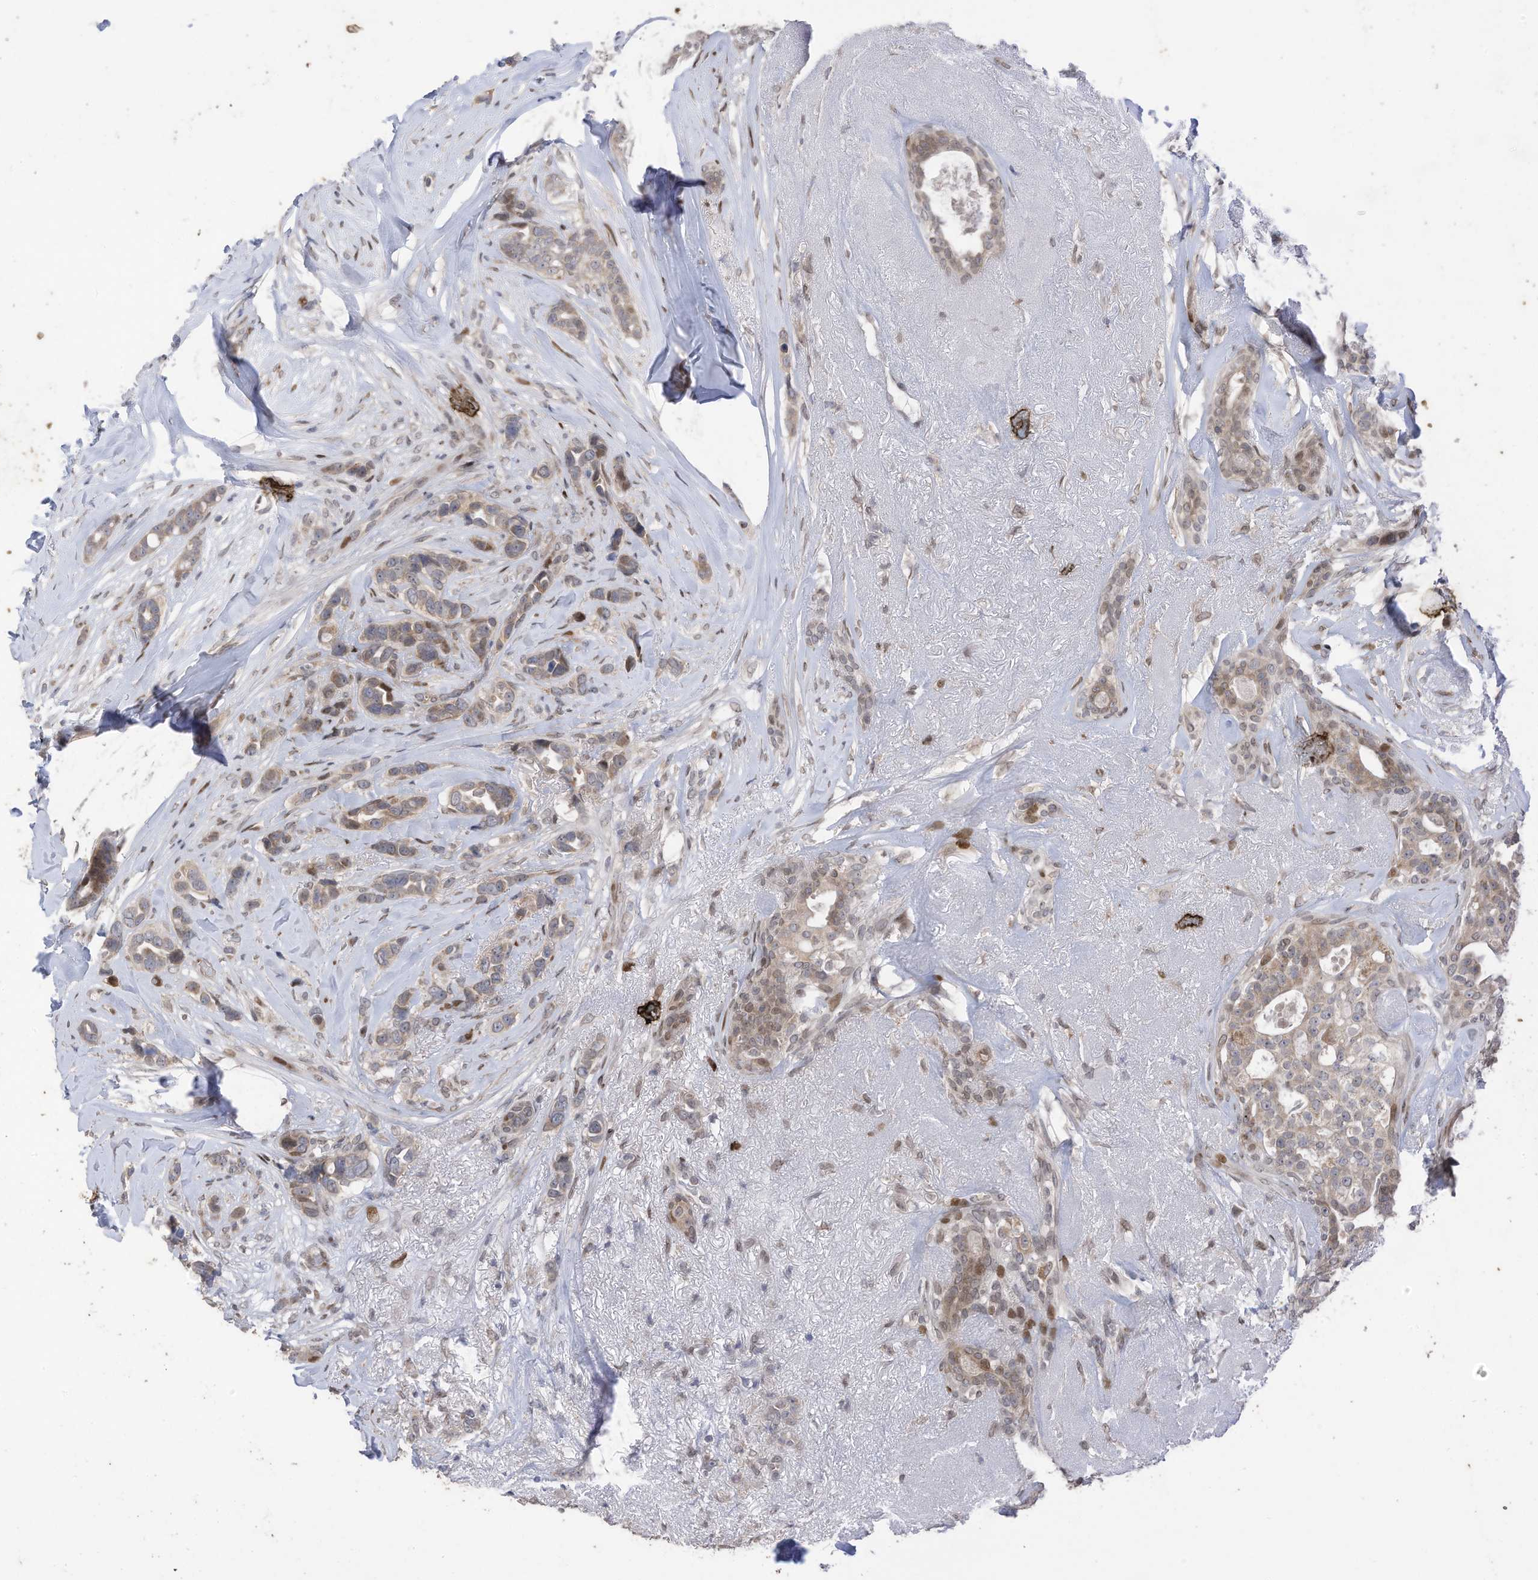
{"staining": {"intensity": "moderate", "quantity": "<25%", "location": "nuclear"}, "tissue": "breast cancer", "cell_type": "Tumor cells", "image_type": "cancer", "snomed": [{"axis": "morphology", "description": "Lobular carcinoma"}, {"axis": "topography", "description": "Breast"}], "caption": "Breast lobular carcinoma was stained to show a protein in brown. There is low levels of moderate nuclear staining in approximately <25% of tumor cells.", "gene": "RABL3", "patient": {"sex": "female", "age": 51}}